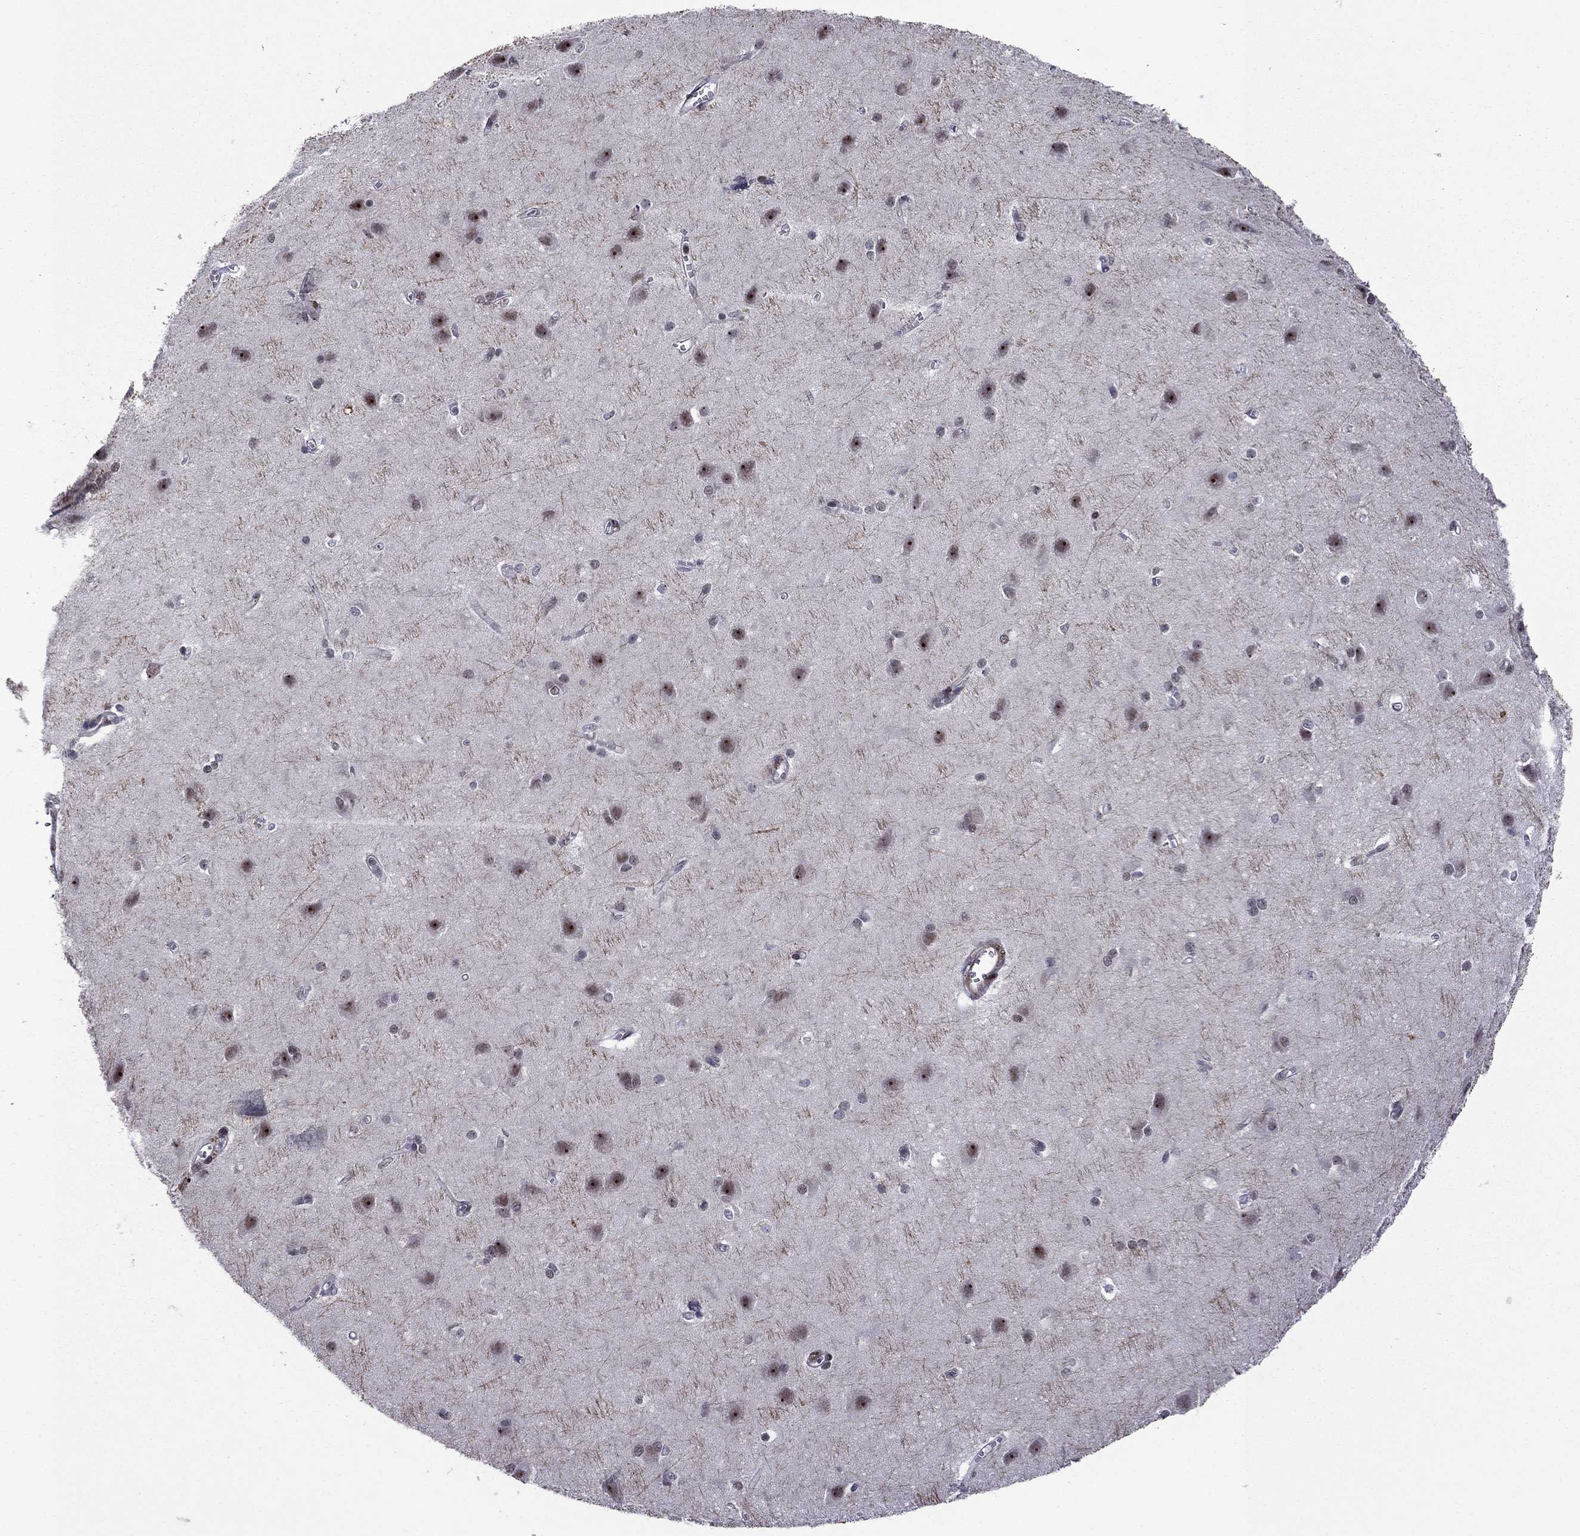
{"staining": {"intensity": "negative", "quantity": "none", "location": "none"}, "tissue": "cerebral cortex", "cell_type": "Endothelial cells", "image_type": "normal", "snomed": [{"axis": "morphology", "description": "Normal tissue, NOS"}, {"axis": "topography", "description": "Cerebral cortex"}], "caption": "This is an IHC image of unremarkable human cerebral cortex. There is no staining in endothelial cells.", "gene": "SURF2", "patient": {"sex": "male", "age": 37}}